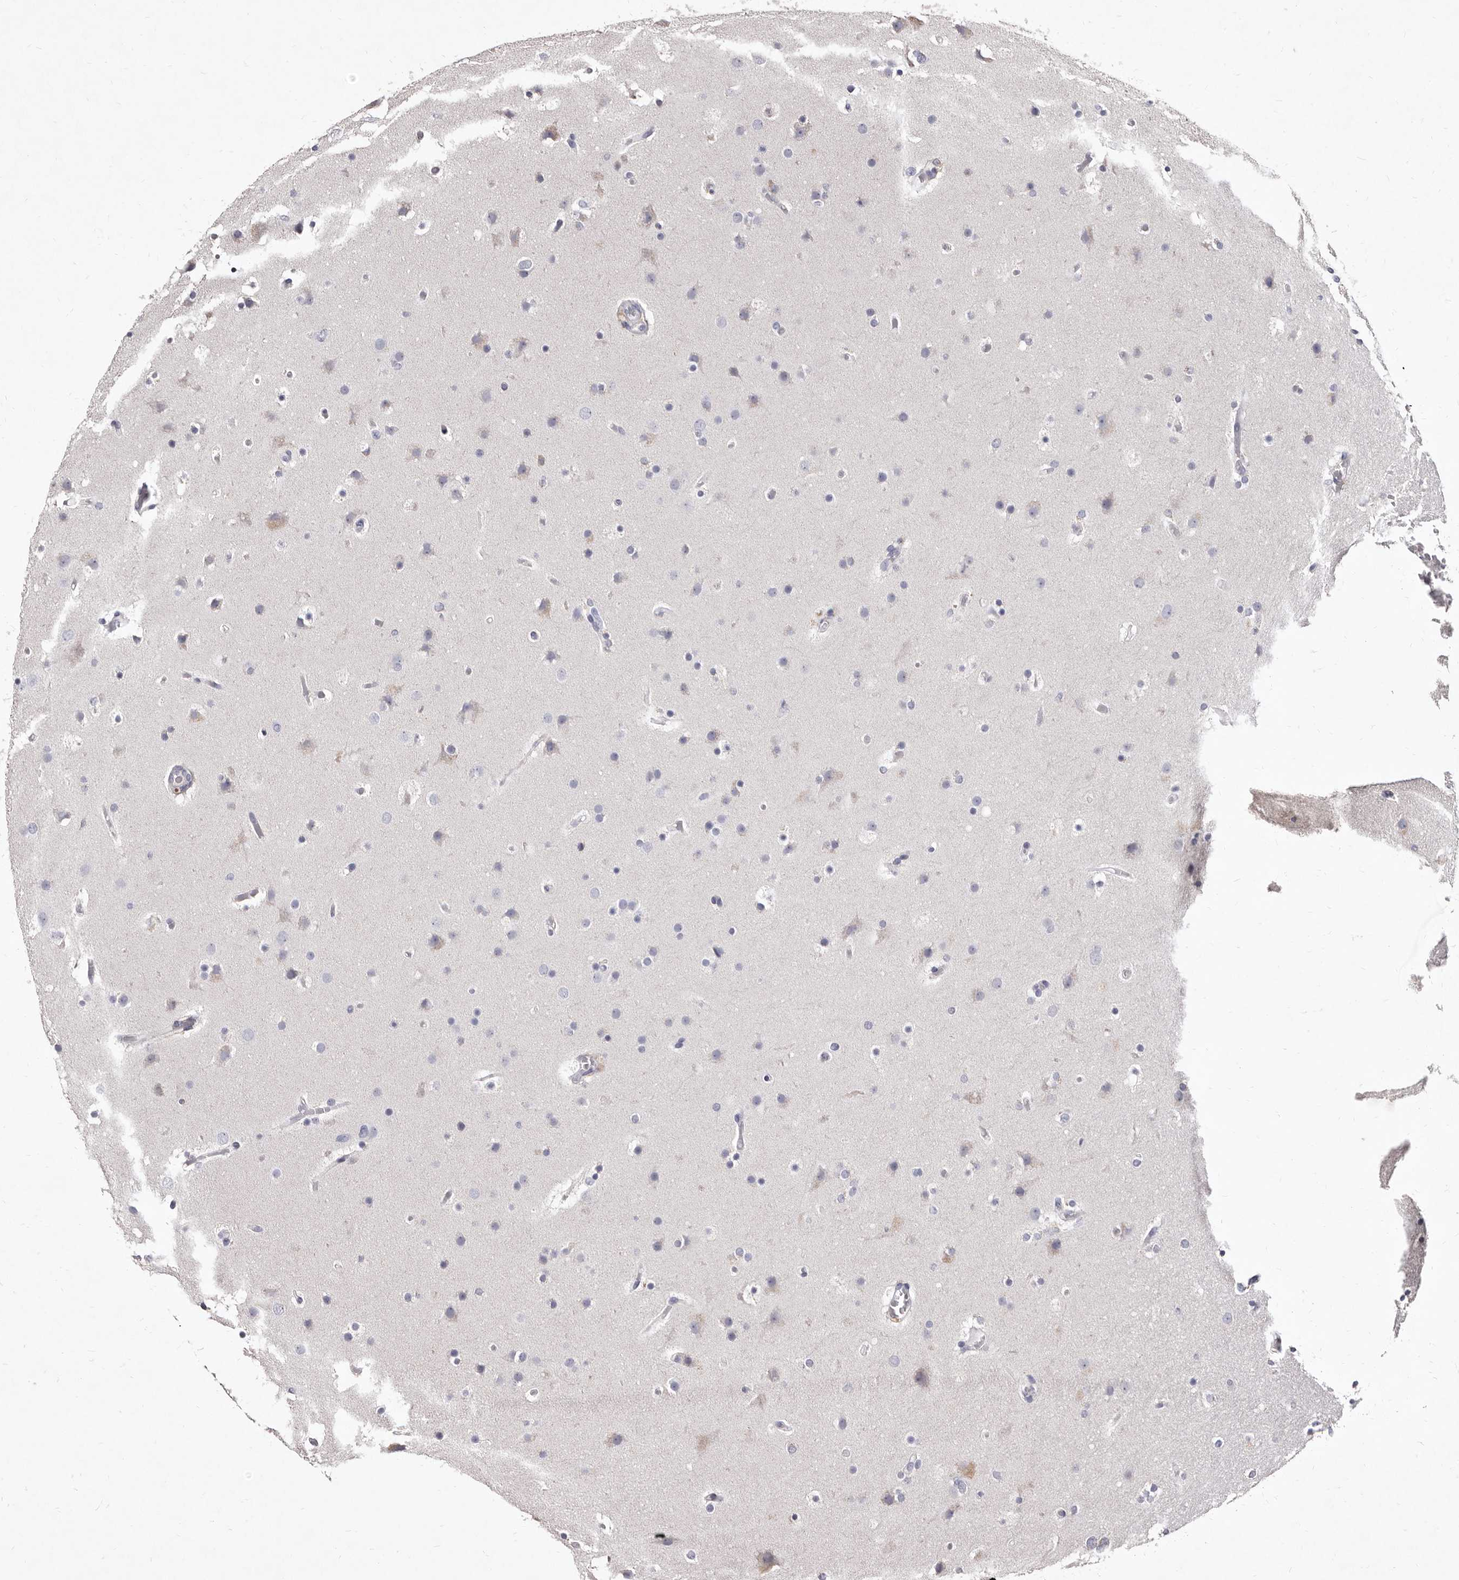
{"staining": {"intensity": "negative", "quantity": "none", "location": "none"}, "tissue": "glioma", "cell_type": "Tumor cells", "image_type": "cancer", "snomed": [{"axis": "morphology", "description": "Glioma, malignant, High grade"}, {"axis": "topography", "description": "Cerebral cortex"}], "caption": "Protein analysis of malignant glioma (high-grade) reveals no significant positivity in tumor cells.", "gene": "CYP2E1", "patient": {"sex": "female", "age": 36}}